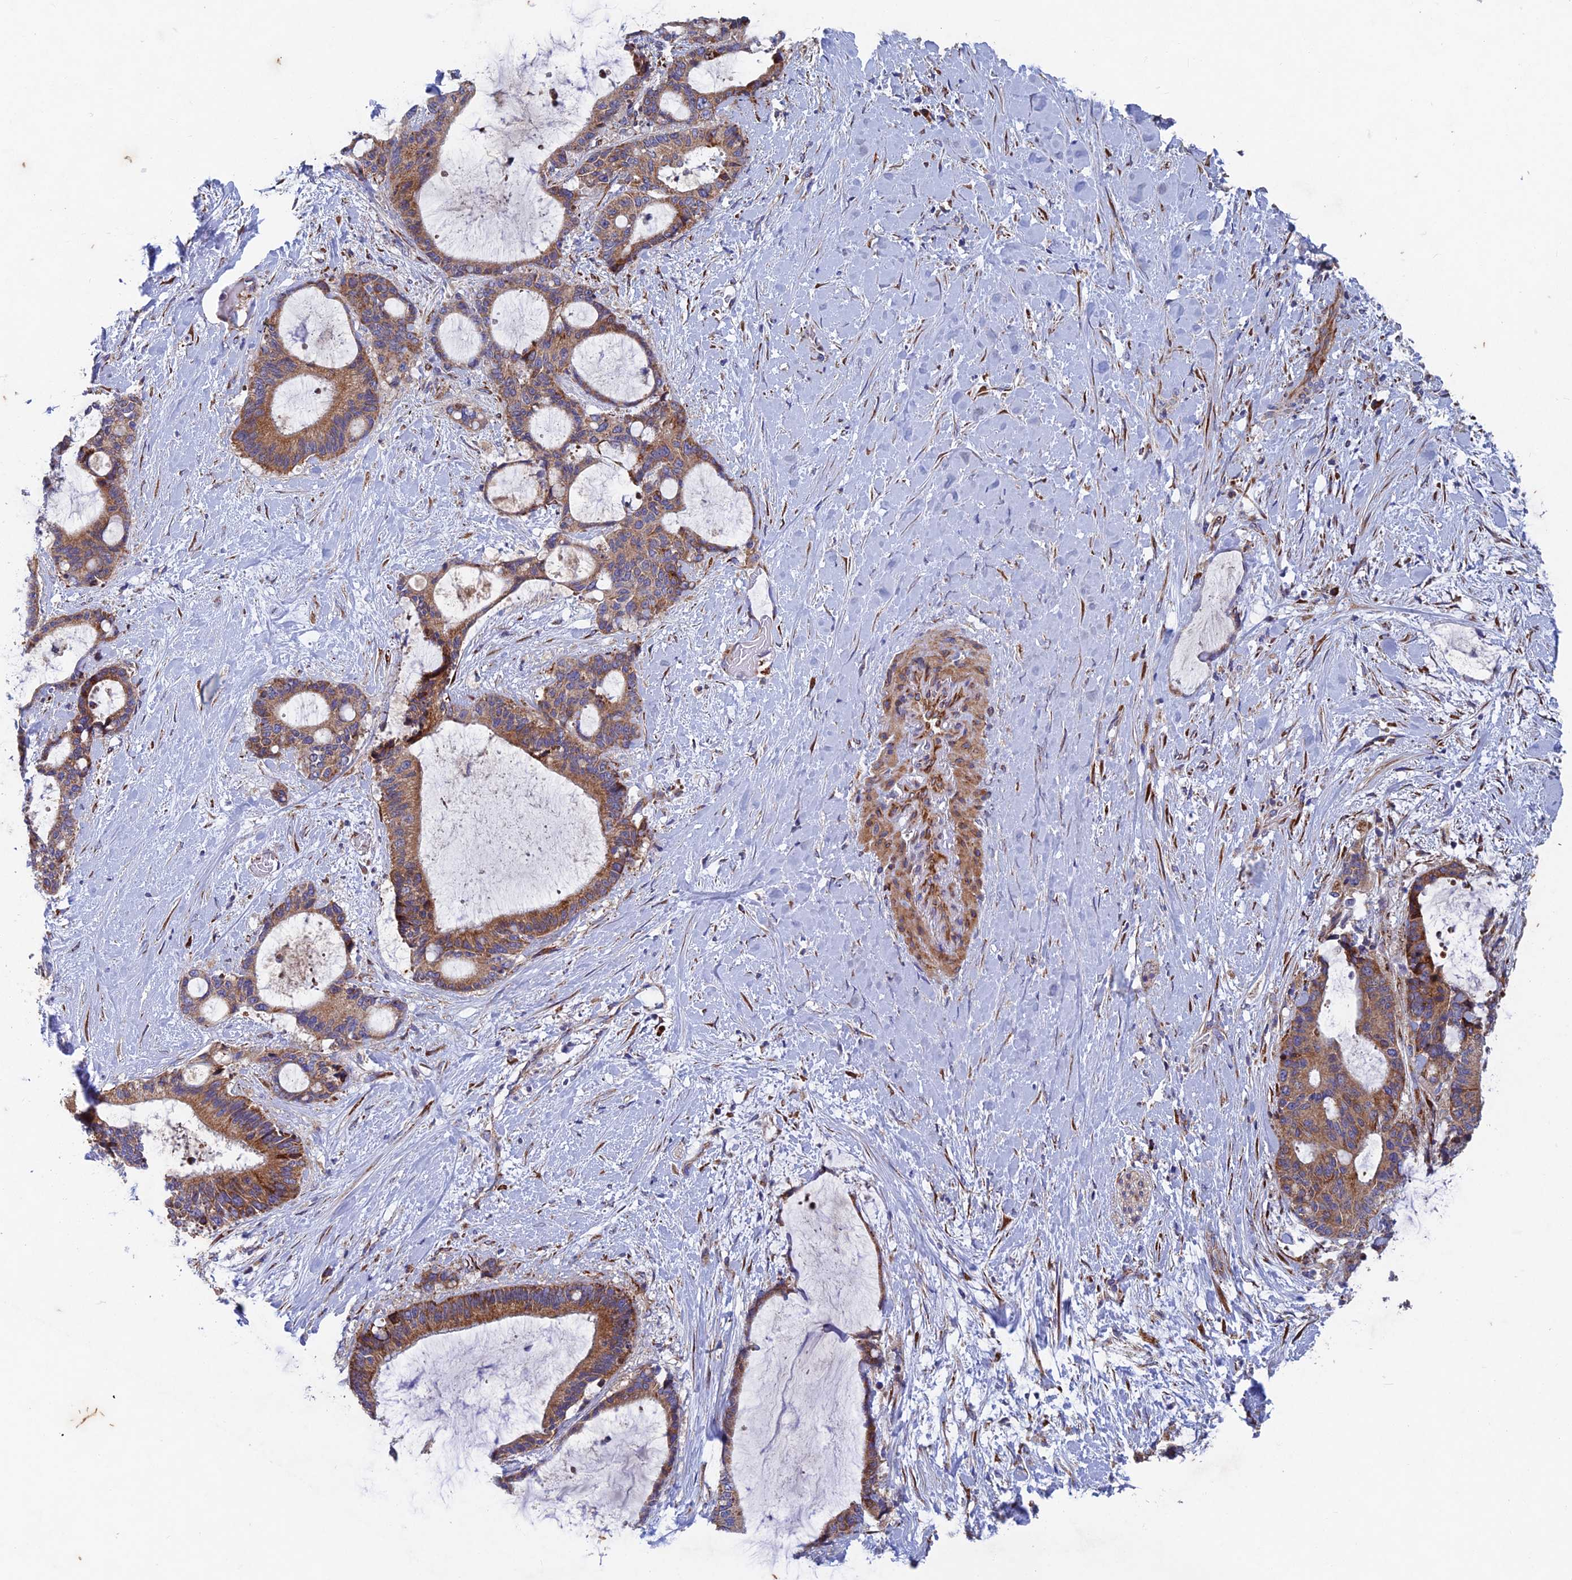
{"staining": {"intensity": "moderate", "quantity": ">75%", "location": "cytoplasmic/membranous"}, "tissue": "liver cancer", "cell_type": "Tumor cells", "image_type": "cancer", "snomed": [{"axis": "morphology", "description": "Normal tissue, NOS"}, {"axis": "morphology", "description": "Cholangiocarcinoma"}, {"axis": "topography", "description": "Liver"}, {"axis": "topography", "description": "Peripheral nerve tissue"}], "caption": "About >75% of tumor cells in cholangiocarcinoma (liver) reveal moderate cytoplasmic/membranous protein expression as visualized by brown immunohistochemical staining.", "gene": "AP4S1", "patient": {"sex": "female", "age": 73}}